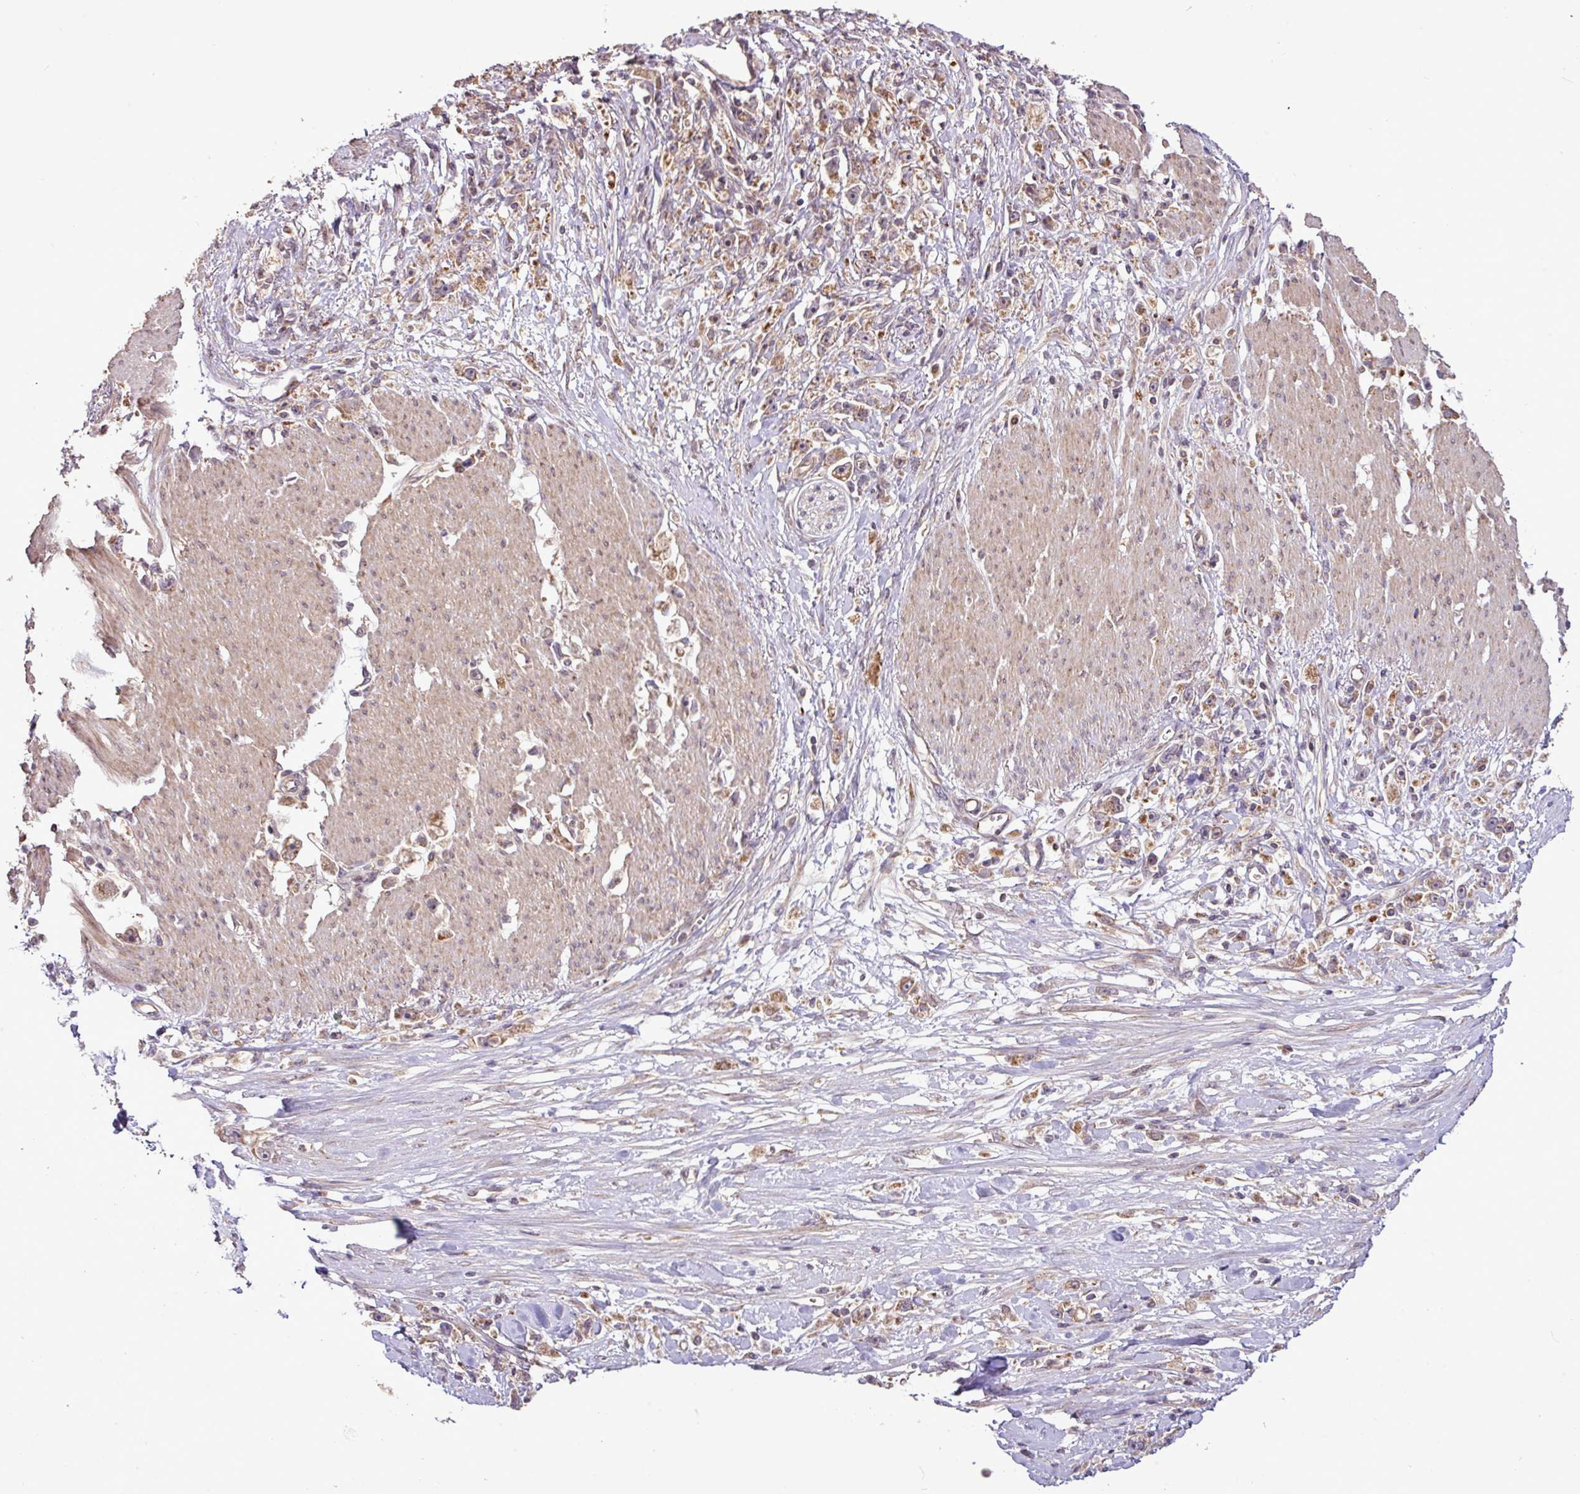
{"staining": {"intensity": "moderate", "quantity": ">75%", "location": "cytoplasmic/membranous"}, "tissue": "stomach cancer", "cell_type": "Tumor cells", "image_type": "cancer", "snomed": [{"axis": "morphology", "description": "Adenocarcinoma, NOS"}, {"axis": "topography", "description": "Stomach"}], "caption": "Human stomach cancer (adenocarcinoma) stained with a brown dye shows moderate cytoplasmic/membranous positive expression in about >75% of tumor cells.", "gene": "YPEL3", "patient": {"sex": "female", "age": 59}}